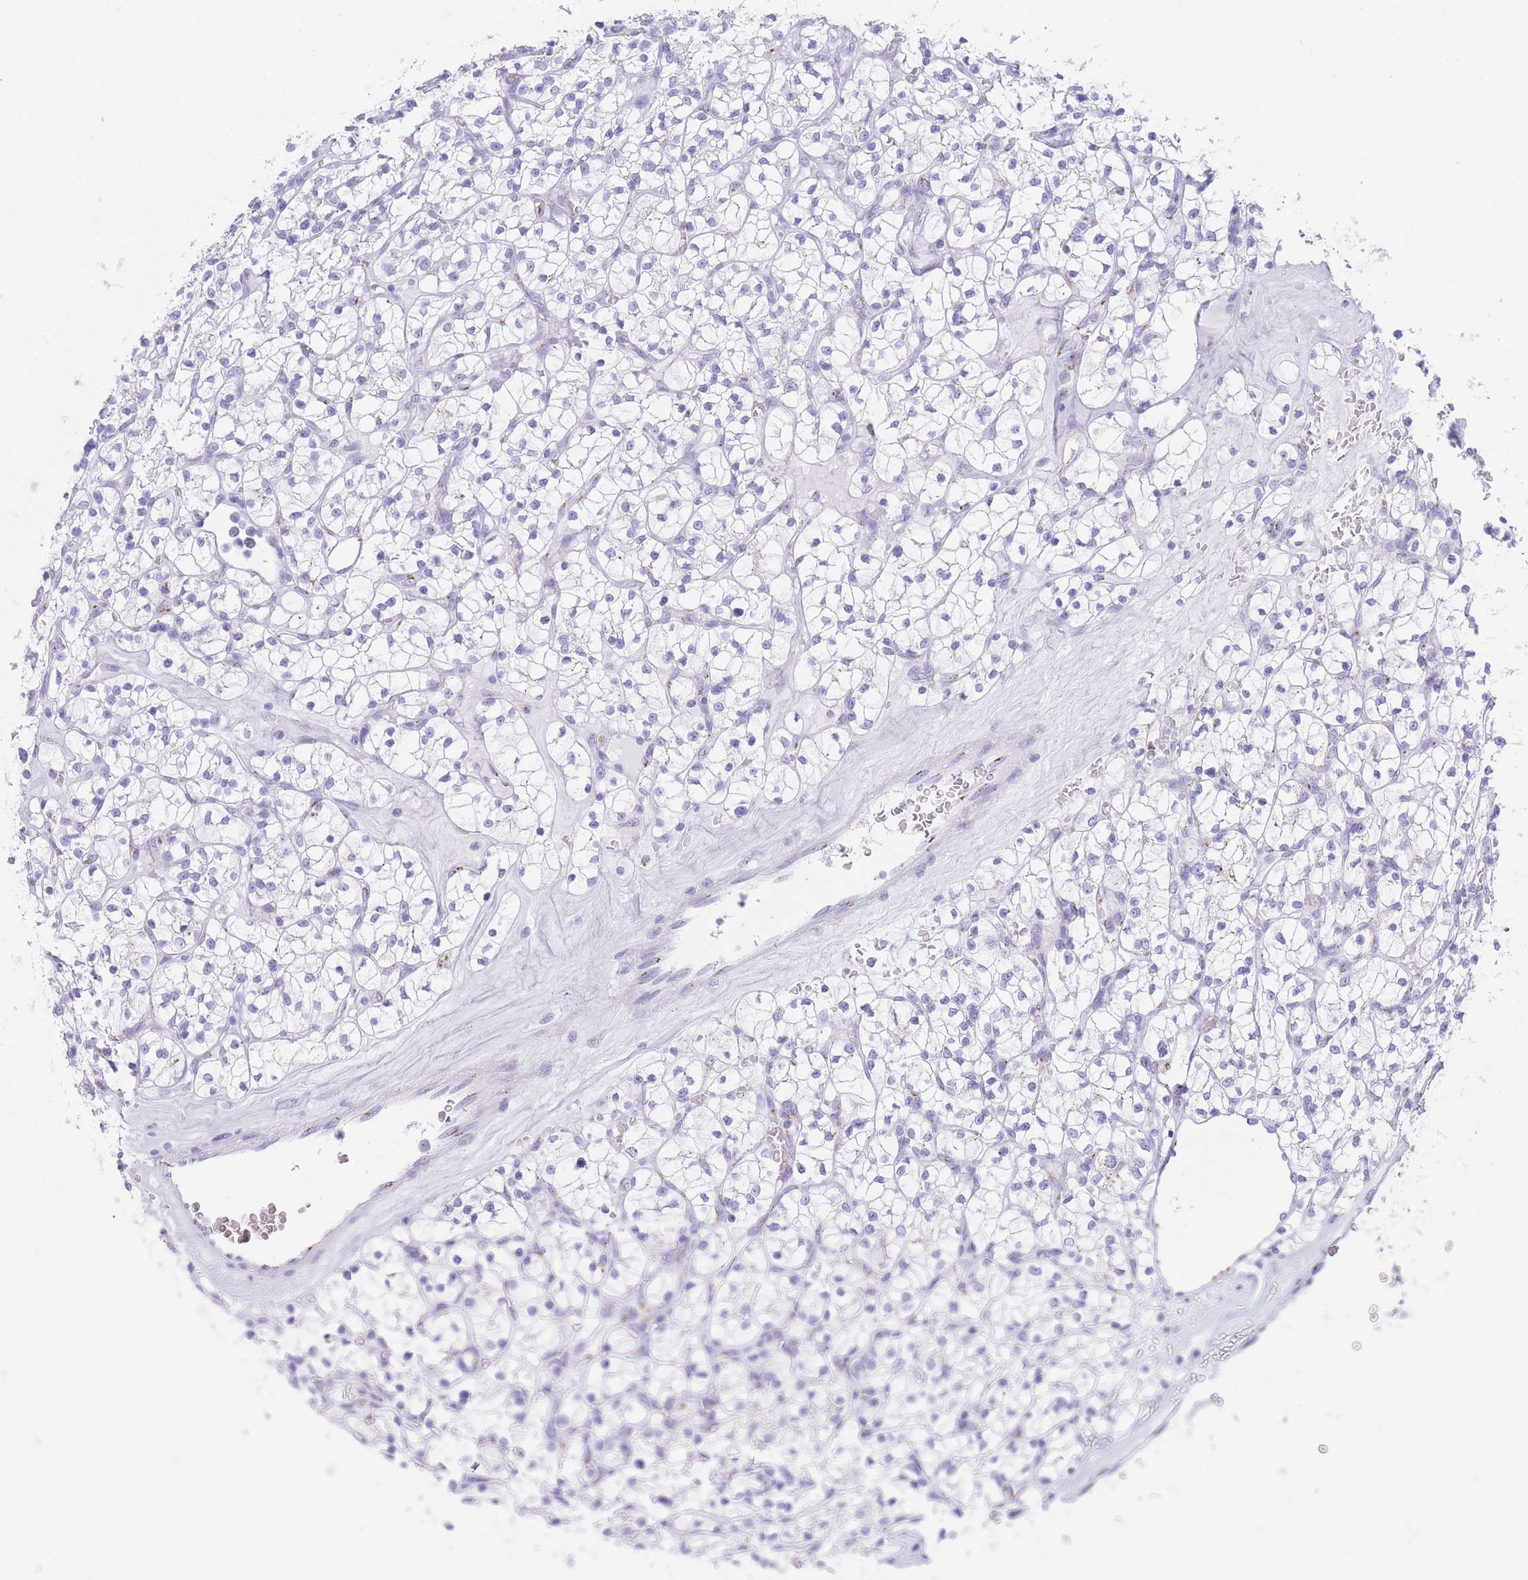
{"staining": {"intensity": "negative", "quantity": "none", "location": "none"}, "tissue": "renal cancer", "cell_type": "Tumor cells", "image_type": "cancer", "snomed": [{"axis": "morphology", "description": "Adenocarcinoma, NOS"}, {"axis": "topography", "description": "Kidney"}], "caption": "This is an immunohistochemistry histopathology image of renal adenocarcinoma. There is no expression in tumor cells.", "gene": "FAM3C", "patient": {"sex": "female", "age": 64}}